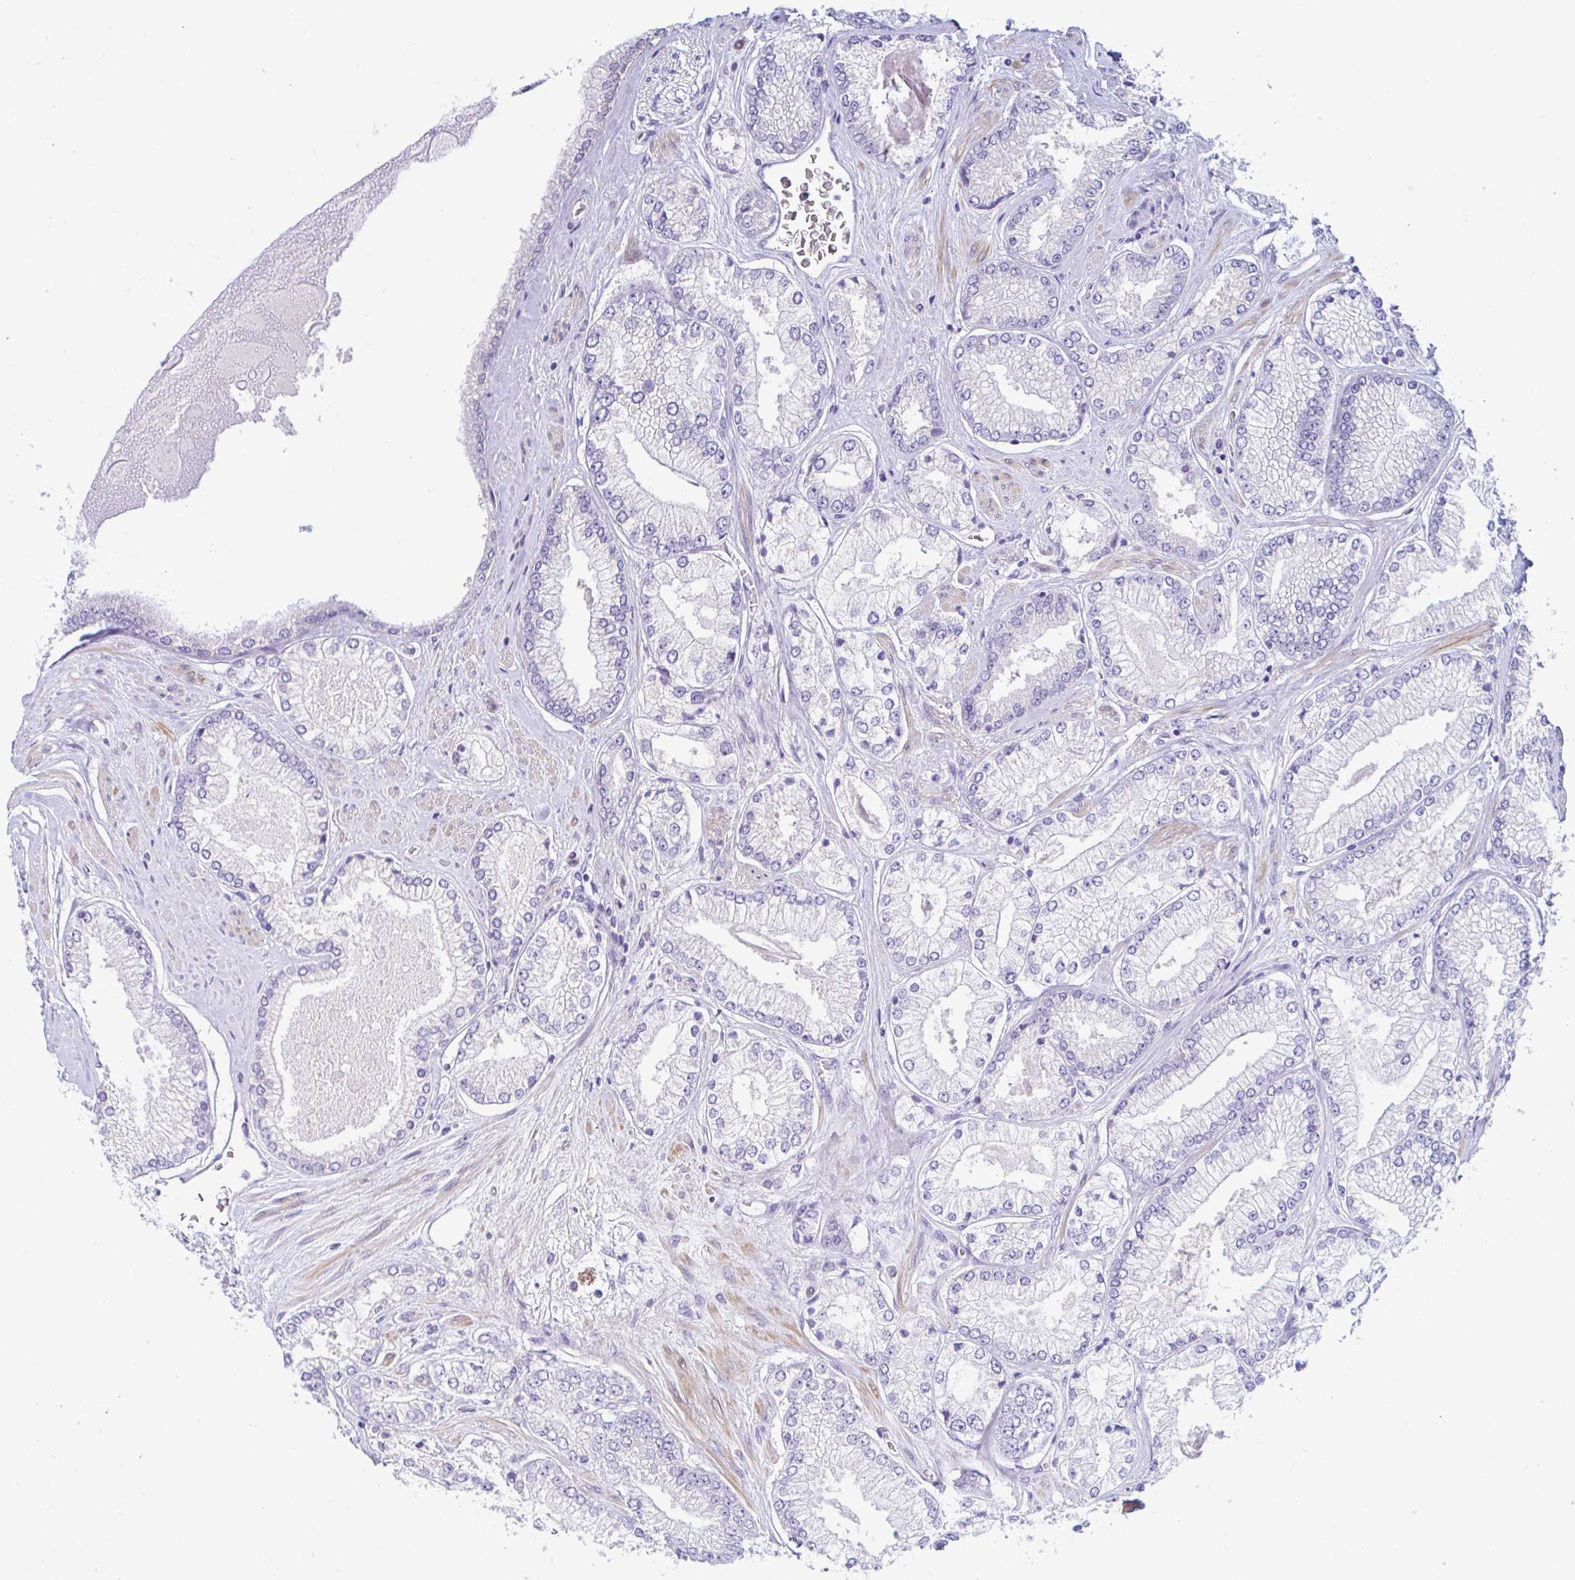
{"staining": {"intensity": "negative", "quantity": "none", "location": "none"}, "tissue": "prostate cancer", "cell_type": "Tumor cells", "image_type": "cancer", "snomed": [{"axis": "morphology", "description": "Adenocarcinoma, Low grade"}, {"axis": "topography", "description": "Prostate"}], "caption": "The immunohistochemistry (IHC) photomicrograph has no significant positivity in tumor cells of prostate low-grade adenocarcinoma tissue.", "gene": "NBPF3", "patient": {"sex": "male", "age": 67}}